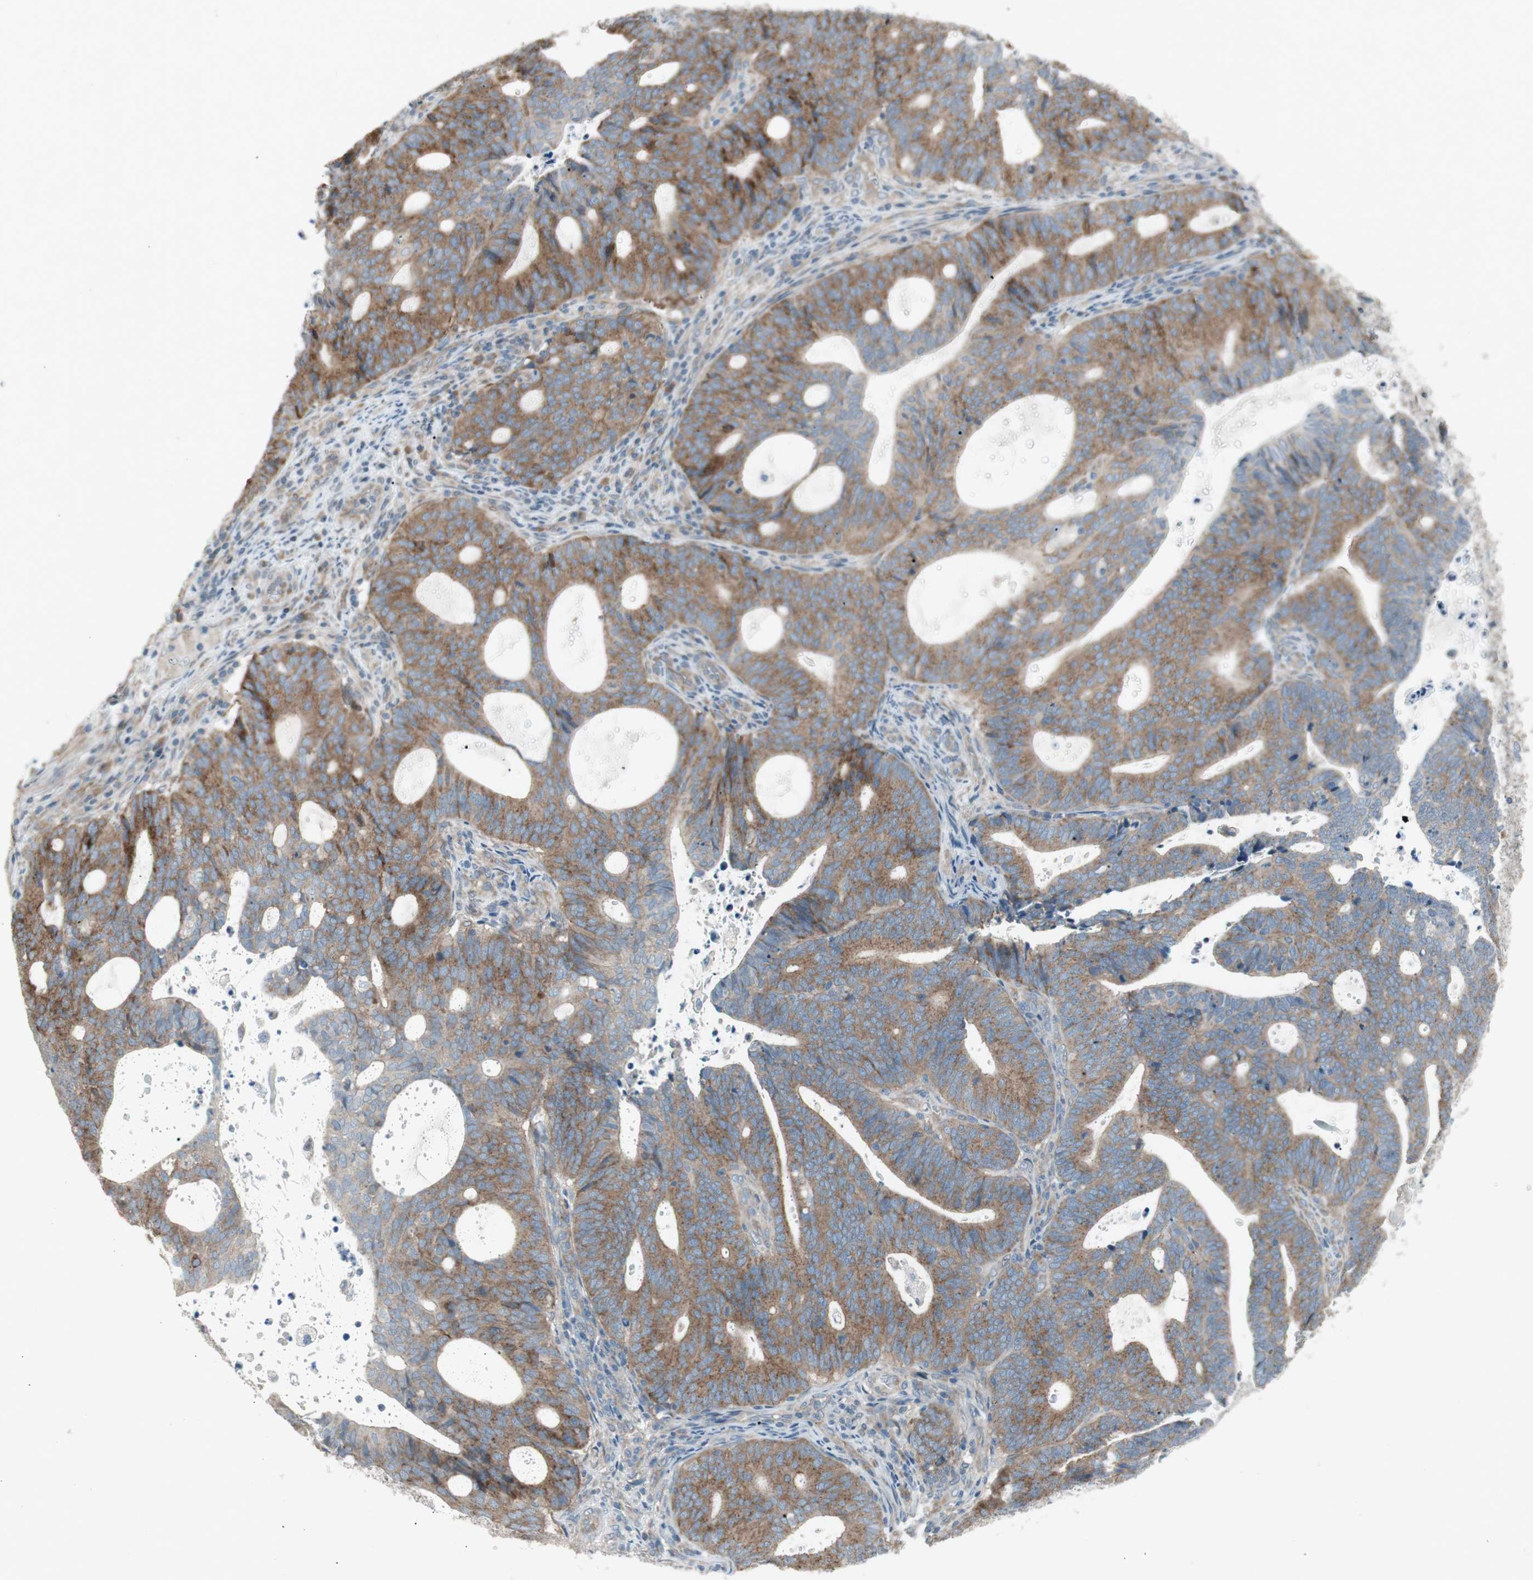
{"staining": {"intensity": "moderate", "quantity": ">75%", "location": "cytoplasmic/membranous"}, "tissue": "endometrial cancer", "cell_type": "Tumor cells", "image_type": "cancer", "snomed": [{"axis": "morphology", "description": "Adenocarcinoma, NOS"}, {"axis": "topography", "description": "Uterus"}], "caption": "The image shows staining of endometrial adenocarcinoma, revealing moderate cytoplasmic/membranous protein staining (brown color) within tumor cells.", "gene": "PANK2", "patient": {"sex": "female", "age": 83}}